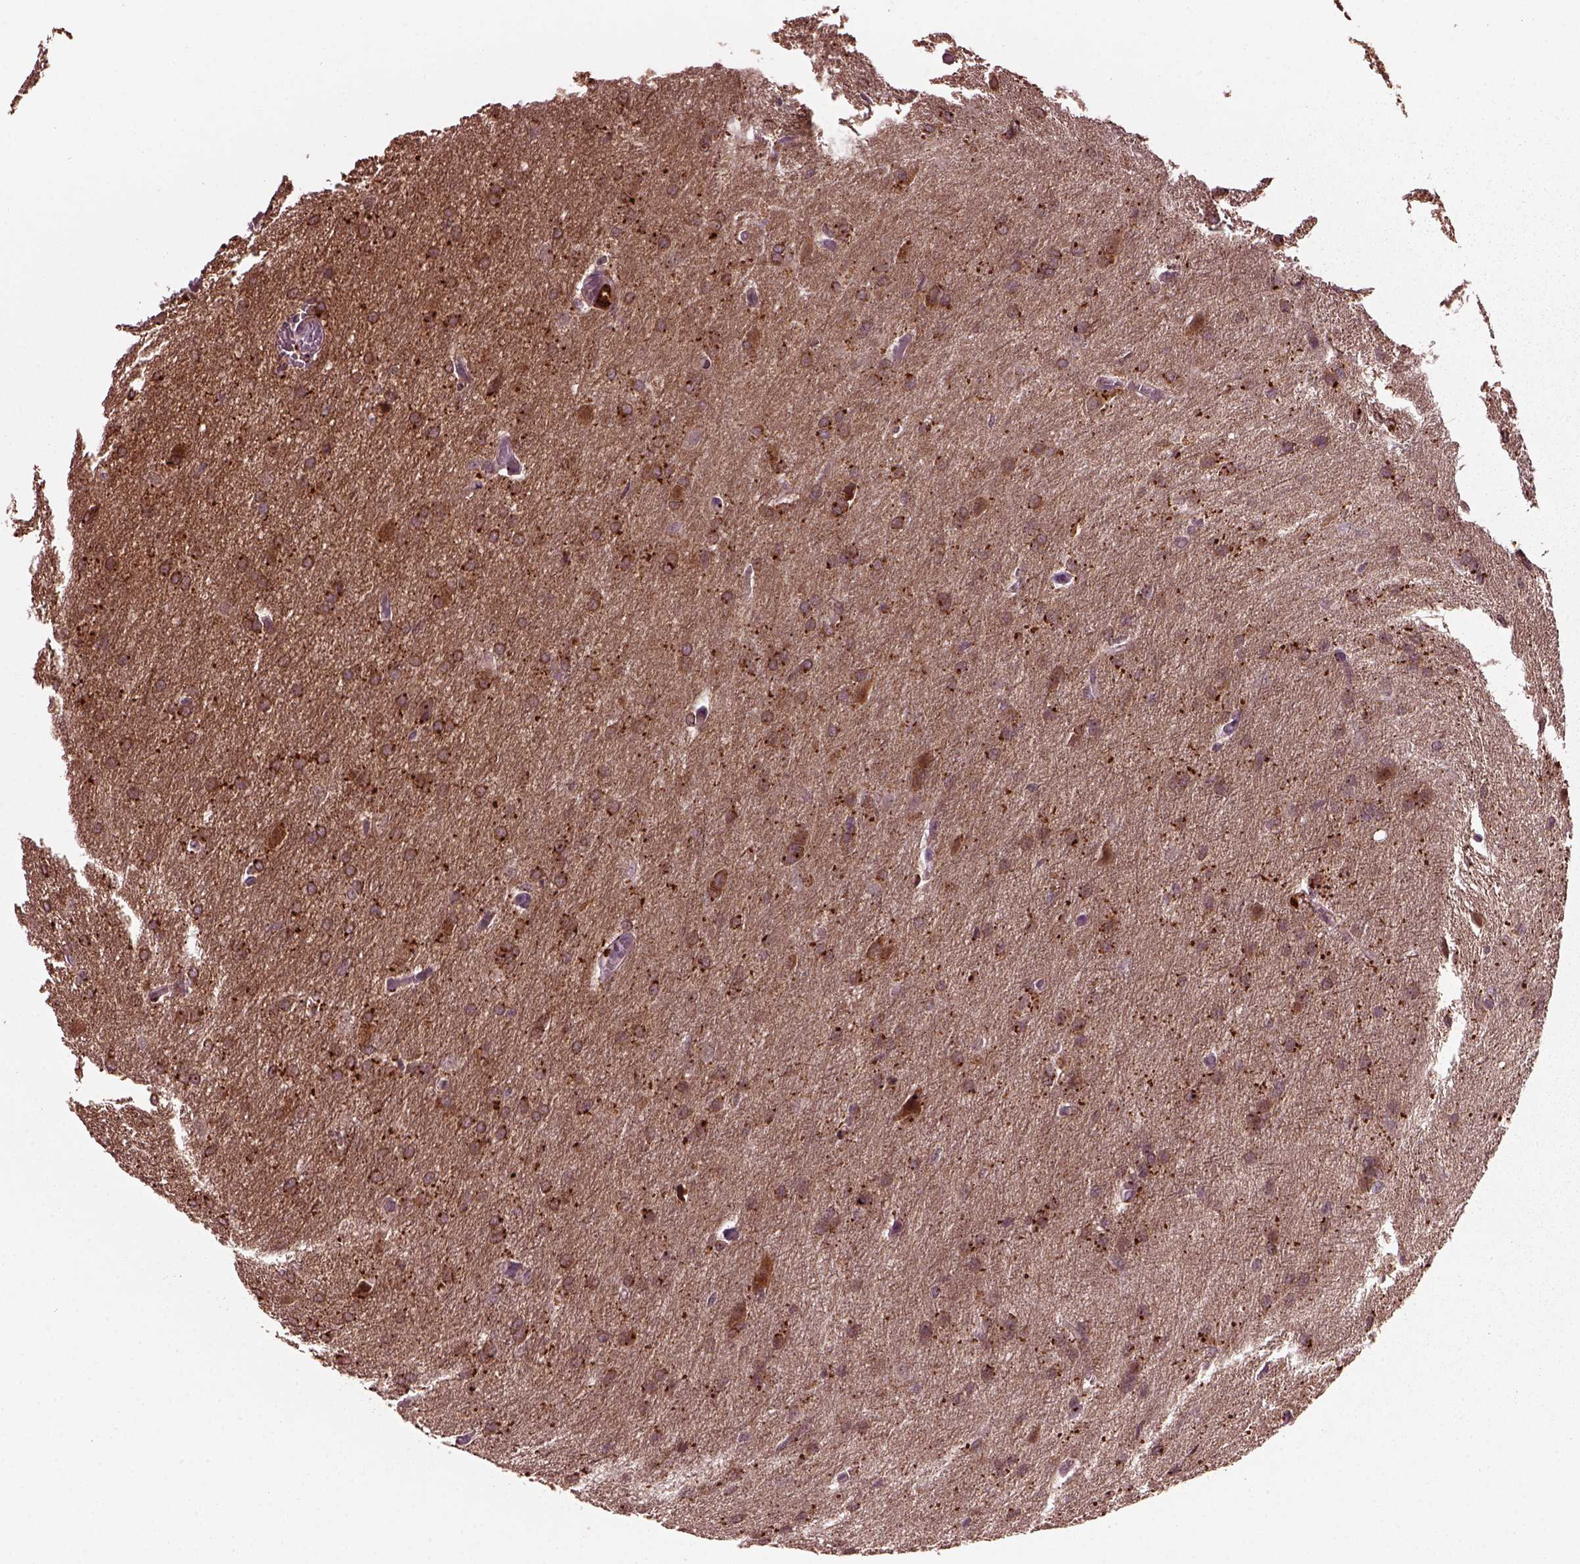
{"staining": {"intensity": "moderate", "quantity": ">75%", "location": "cytoplasmic/membranous"}, "tissue": "glioma", "cell_type": "Tumor cells", "image_type": "cancer", "snomed": [{"axis": "morphology", "description": "Glioma, malignant, High grade"}, {"axis": "topography", "description": "Brain"}], "caption": "Tumor cells display moderate cytoplasmic/membranous staining in approximately >75% of cells in malignant glioma (high-grade).", "gene": "RUFY3", "patient": {"sex": "male", "age": 68}}